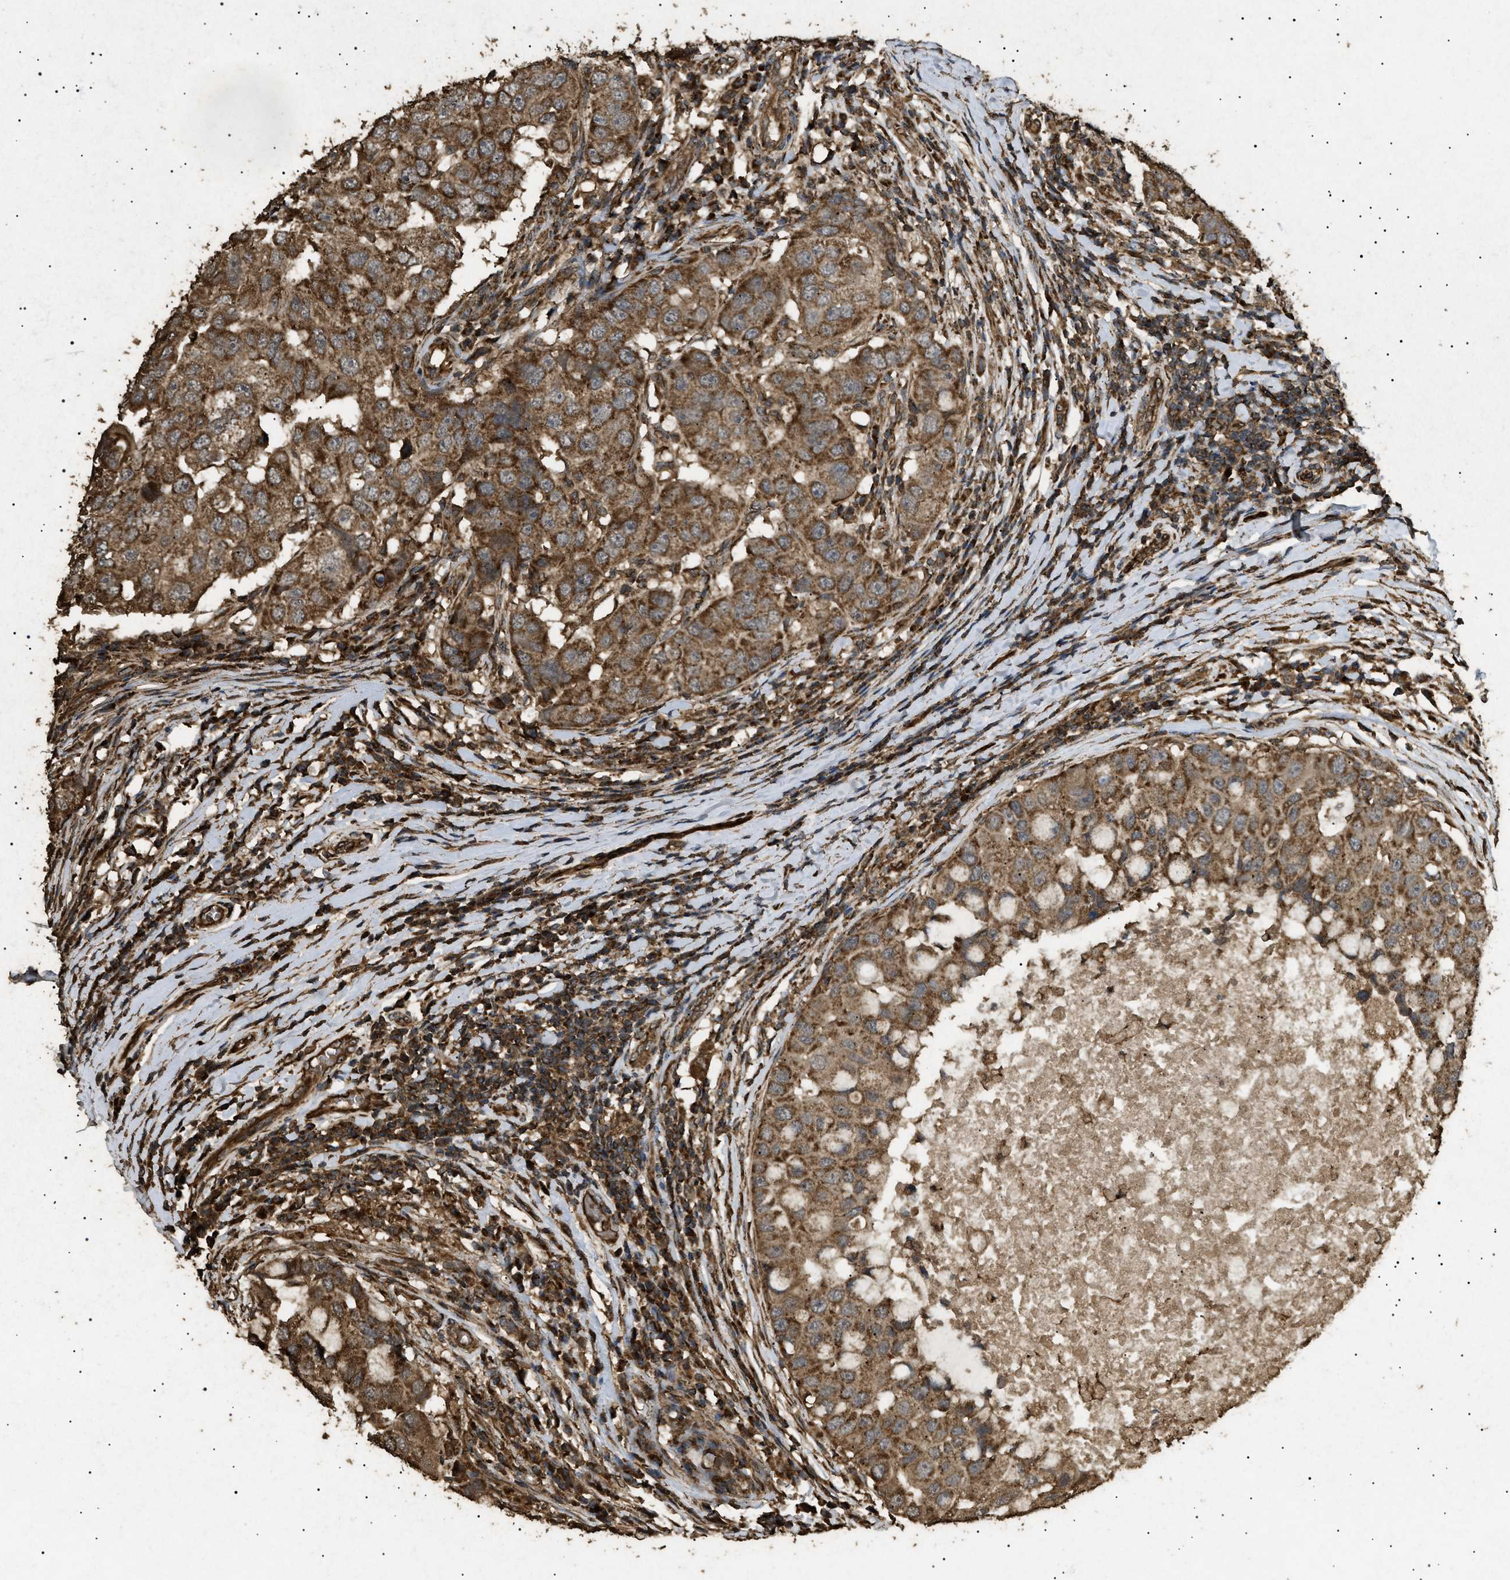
{"staining": {"intensity": "strong", "quantity": ">75%", "location": "cytoplasmic/membranous"}, "tissue": "breast cancer", "cell_type": "Tumor cells", "image_type": "cancer", "snomed": [{"axis": "morphology", "description": "Duct carcinoma"}, {"axis": "topography", "description": "Breast"}], "caption": "Strong cytoplasmic/membranous positivity is seen in approximately >75% of tumor cells in breast cancer (intraductal carcinoma).", "gene": "CYRIA", "patient": {"sex": "female", "age": 27}}